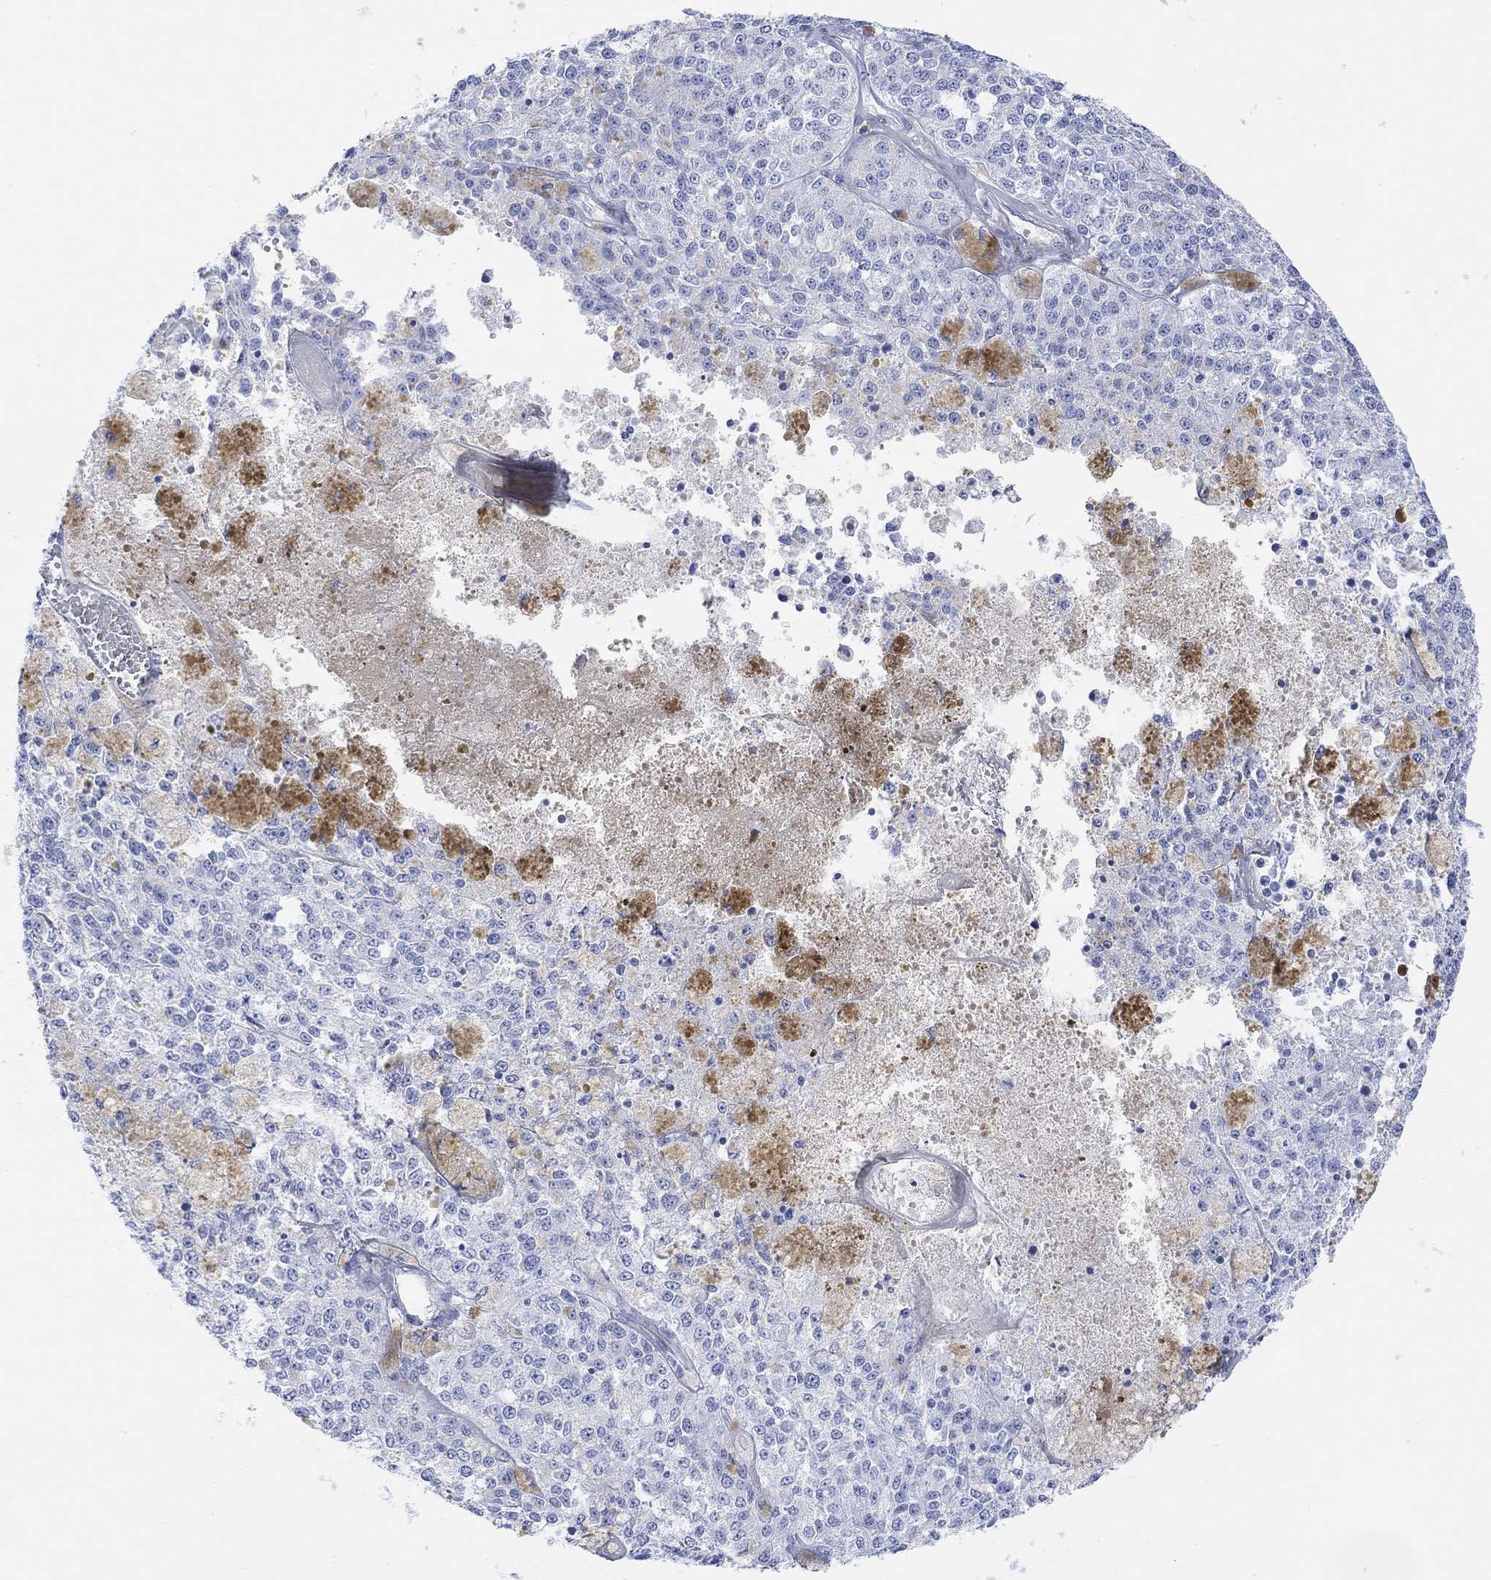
{"staining": {"intensity": "negative", "quantity": "none", "location": "none"}, "tissue": "melanoma", "cell_type": "Tumor cells", "image_type": "cancer", "snomed": [{"axis": "morphology", "description": "Malignant melanoma, Metastatic site"}, {"axis": "topography", "description": "Lymph node"}], "caption": "Protein analysis of malignant melanoma (metastatic site) demonstrates no significant positivity in tumor cells.", "gene": "TPPP3", "patient": {"sex": "female", "age": 64}}